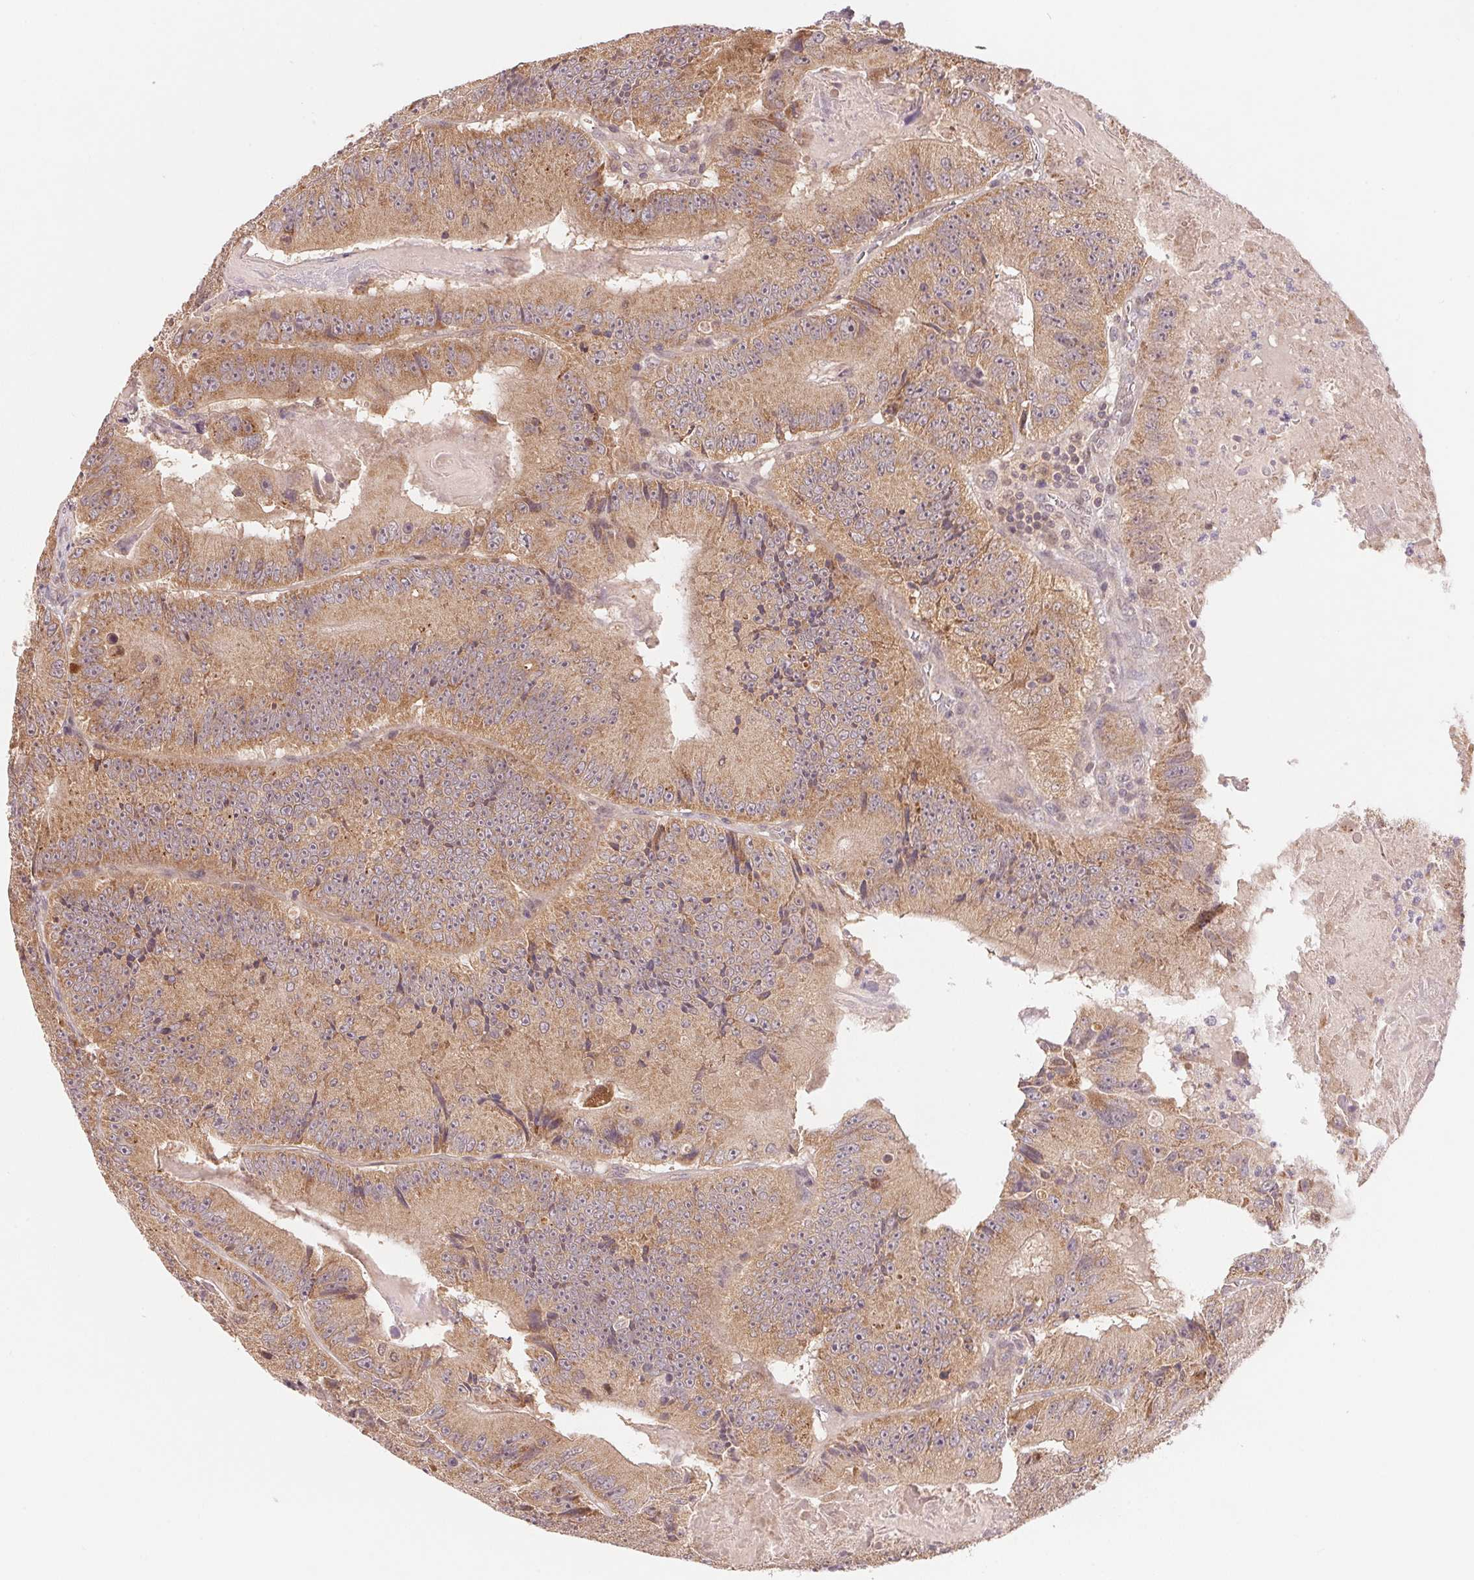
{"staining": {"intensity": "moderate", "quantity": ">75%", "location": "cytoplasmic/membranous"}, "tissue": "colorectal cancer", "cell_type": "Tumor cells", "image_type": "cancer", "snomed": [{"axis": "morphology", "description": "Adenocarcinoma, NOS"}, {"axis": "topography", "description": "Colon"}], "caption": "Immunohistochemistry micrograph of adenocarcinoma (colorectal) stained for a protein (brown), which exhibits medium levels of moderate cytoplasmic/membranous positivity in approximately >75% of tumor cells.", "gene": "BNIP5", "patient": {"sex": "female", "age": 86}}